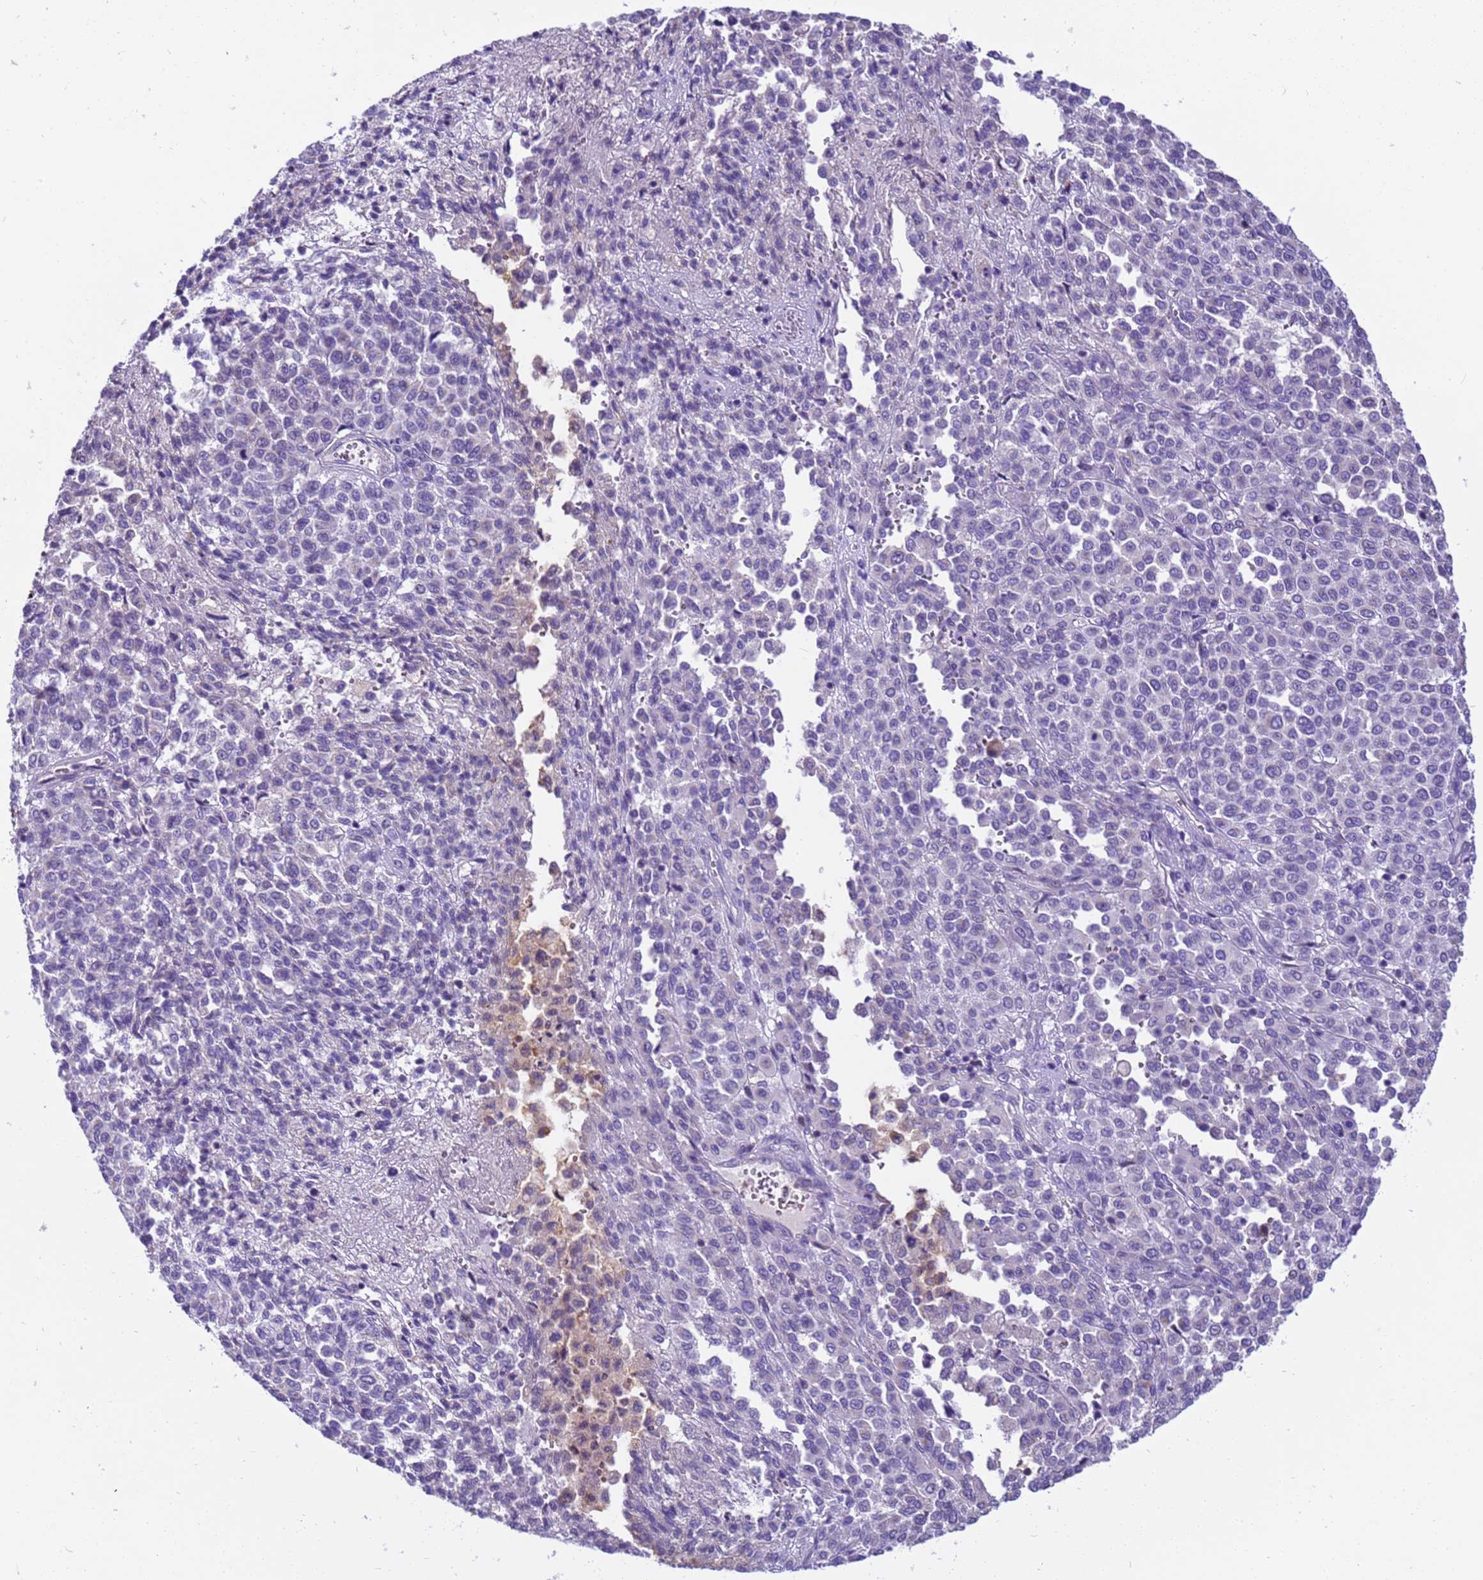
{"staining": {"intensity": "negative", "quantity": "none", "location": "none"}, "tissue": "melanoma", "cell_type": "Tumor cells", "image_type": "cancer", "snomed": [{"axis": "morphology", "description": "Malignant melanoma, Metastatic site"}, {"axis": "topography", "description": "Pancreas"}], "caption": "Immunohistochemistry (IHC) image of neoplastic tissue: human malignant melanoma (metastatic site) stained with DAB (3,3'-diaminobenzidine) shows no significant protein staining in tumor cells.", "gene": "PIEZO2", "patient": {"sex": "female", "age": 30}}